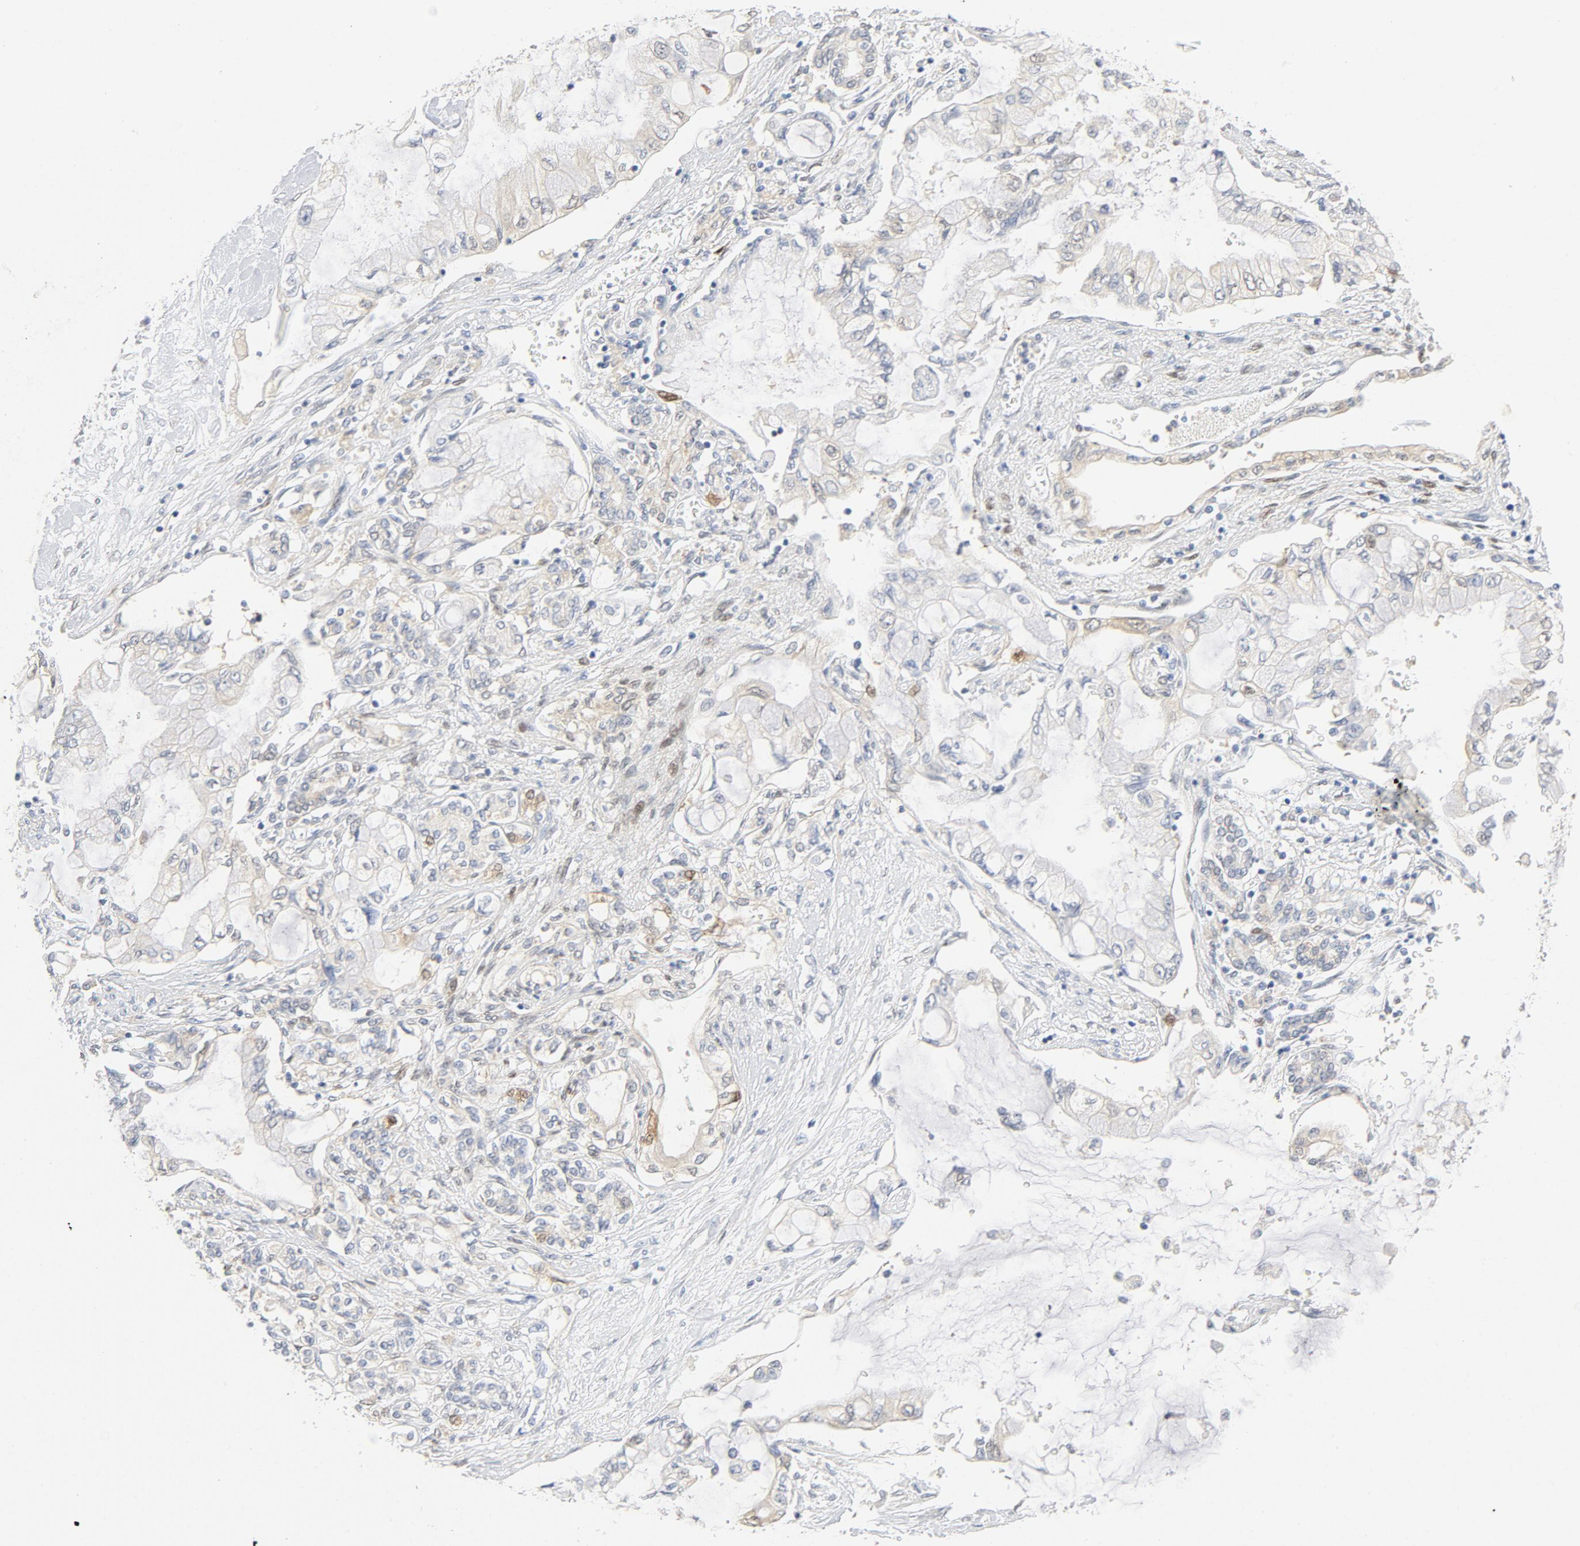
{"staining": {"intensity": "weak", "quantity": "<25%", "location": "cytoplasmic/membranous"}, "tissue": "pancreatic cancer", "cell_type": "Tumor cells", "image_type": "cancer", "snomed": [{"axis": "morphology", "description": "Adenocarcinoma, NOS"}, {"axis": "topography", "description": "Pancreas"}], "caption": "Tumor cells are negative for protein expression in human pancreatic adenocarcinoma.", "gene": "PGM1", "patient": {"sex": "female", "age": 70}}